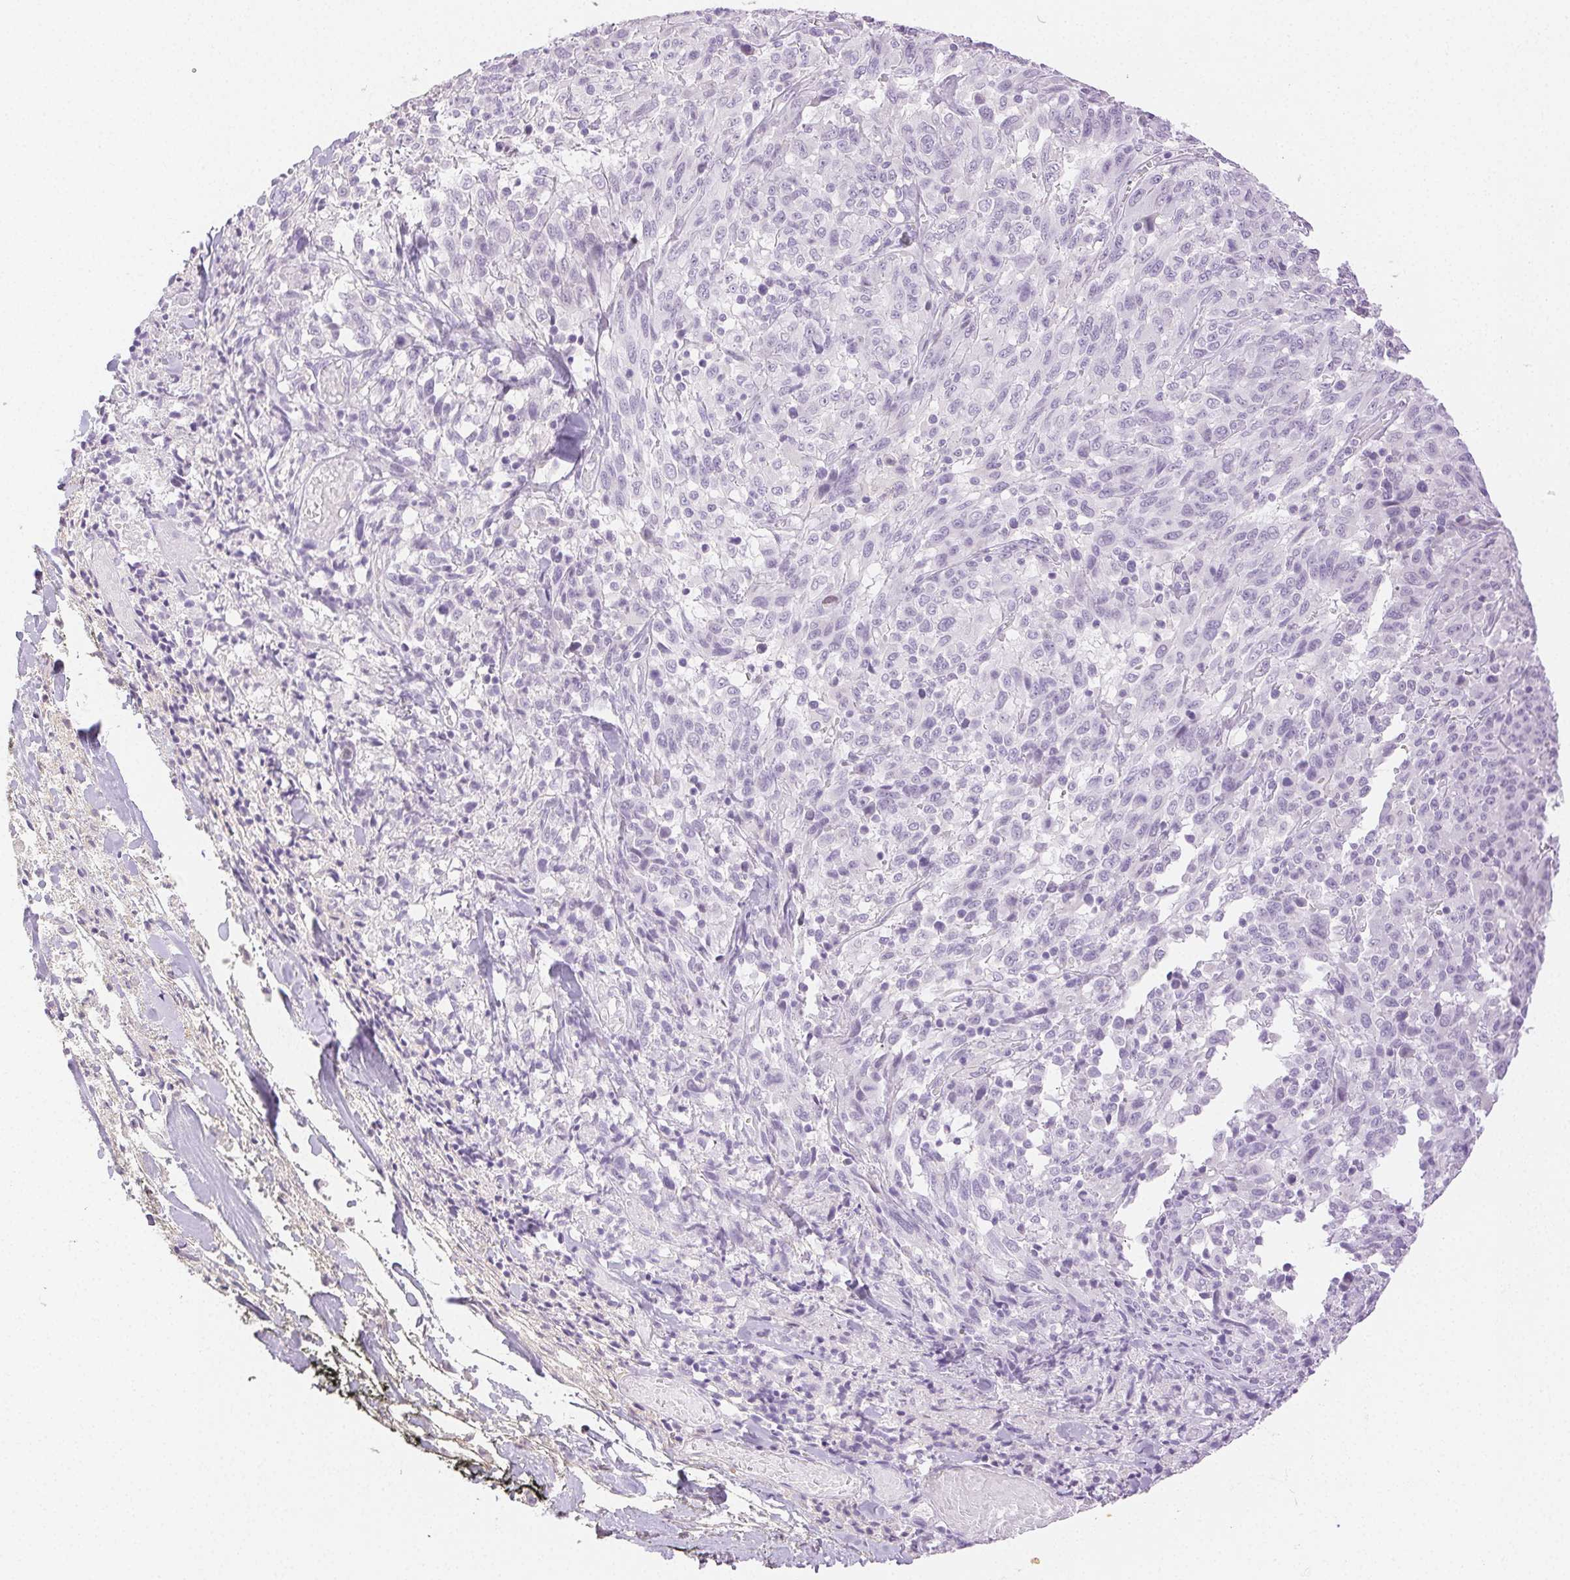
{"staining": {"intensity": "negative", "quantity": "none", "location": "none"}, "tissue": "melanoma", "cell_type": "Tumor cells", "image_type": "cancer", "snomed": [{"axis": "morphology", "description": "Malignant melanoma, NOS"}, {"axis": "topography", "description": "Skin"}], "caption": "A photomicrograph of melanoma stained for a protein reveals no brown staining in tumor cells. Nuclei are stained in blue.", "gene": "SPACA4", "patient": {"sex": "female", "age": 91}}